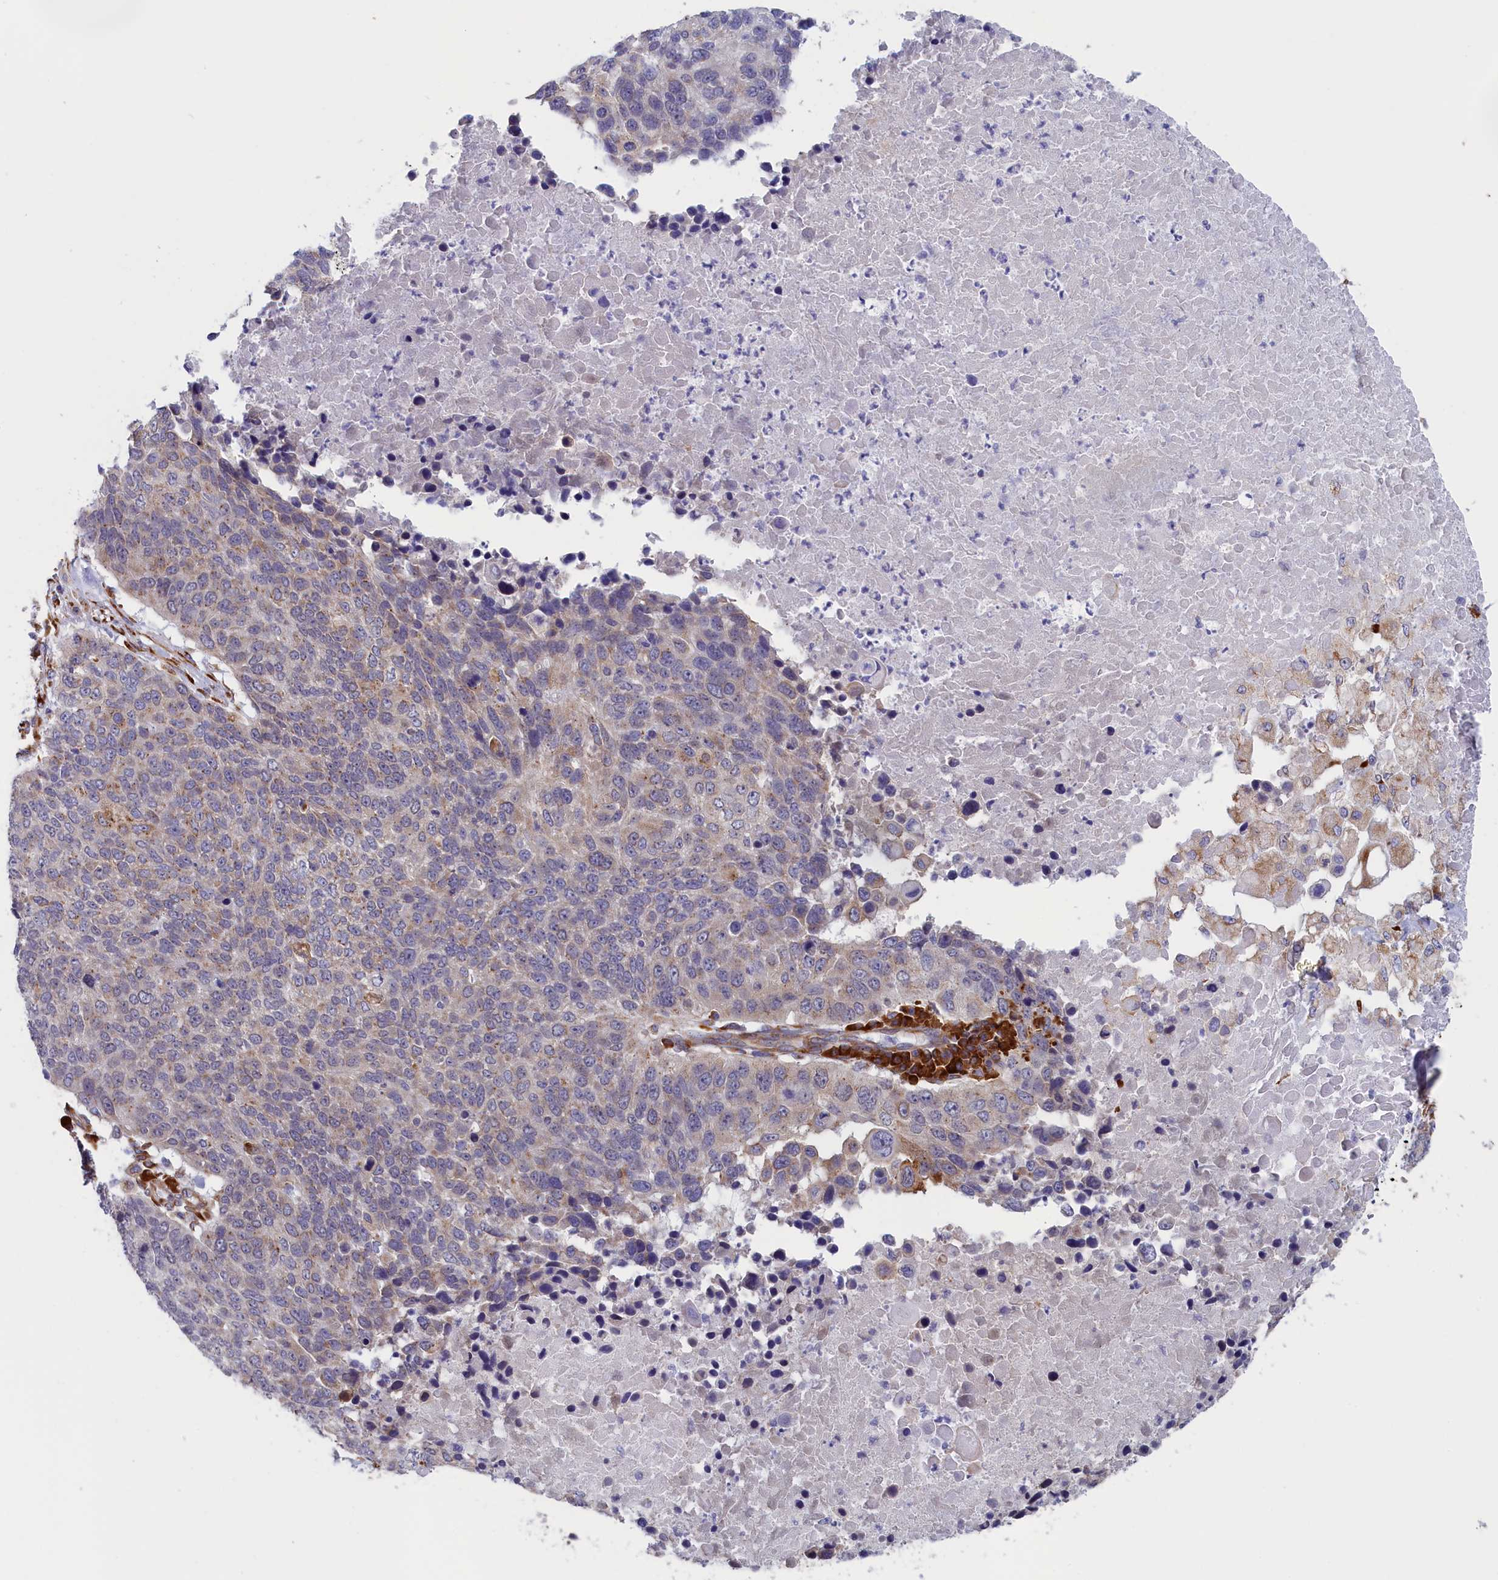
{"staining": {"intensity": "moderate", "quantity": "<25%", "location": "cytoplasmic/membranous"}, "tissue": "lung cancer", "cell_type": "Tumor cells", "image_type": "cancer", "snomed": [{"axis": "morphology", "description": "Normal tissue, NOS"}, {"axis": "morphology", "description": "Squamous cell carcinoma, NOS"}, {"axis": "topography", "description": "Lymph node"}, {"axis": "topography", "description": "Lung"}], "caption": "Human lung cancer (squamous cell carcinoma) stained with a brown dye displays moderate cytoplasmic/membranous positive positivity in approximately <25% of tumor cells.", "gene": "CCDC68", "patient": {"sex": "male", "age": 66}}